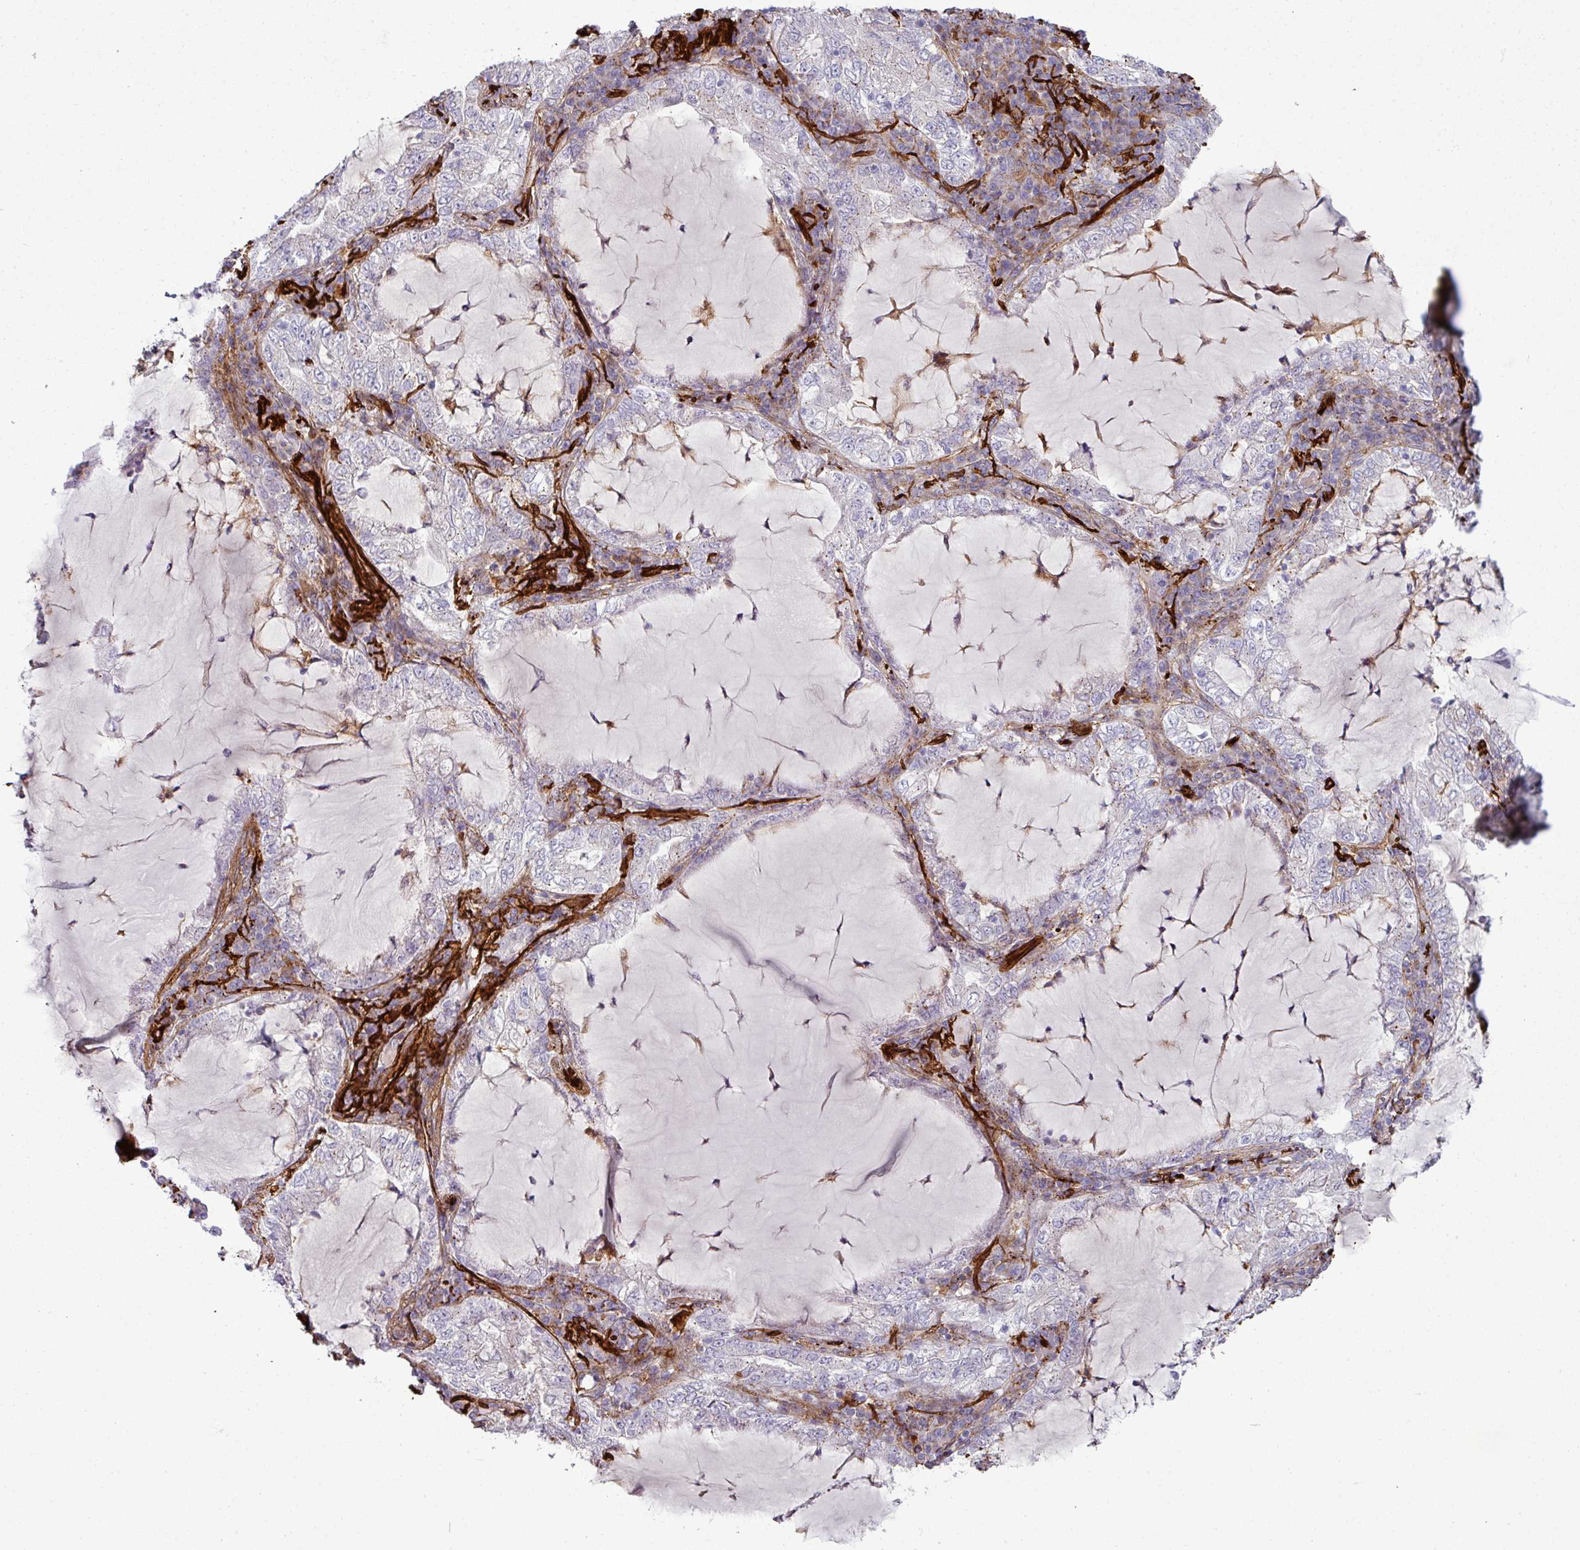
{"staining": {"intensity": "negative", "quantity": "none", "location": "none"}, "tissue": "lung cancer", "cell_type": "Tumor cells", "image_type": "cancer", "snomed": [{"axis": "morphology", "description": "Adenocarcinoma, NOS"}, {"axis": "topography", "description": "Lung"}], "caption": "High power microscopy micrograph of an immunohistochemistry micrograph of lung adenocarcinoma, revealing no significant positivity in tumor cells.", "gene": "COL8A1", "patient": {"sex": "female", "age": 73}}